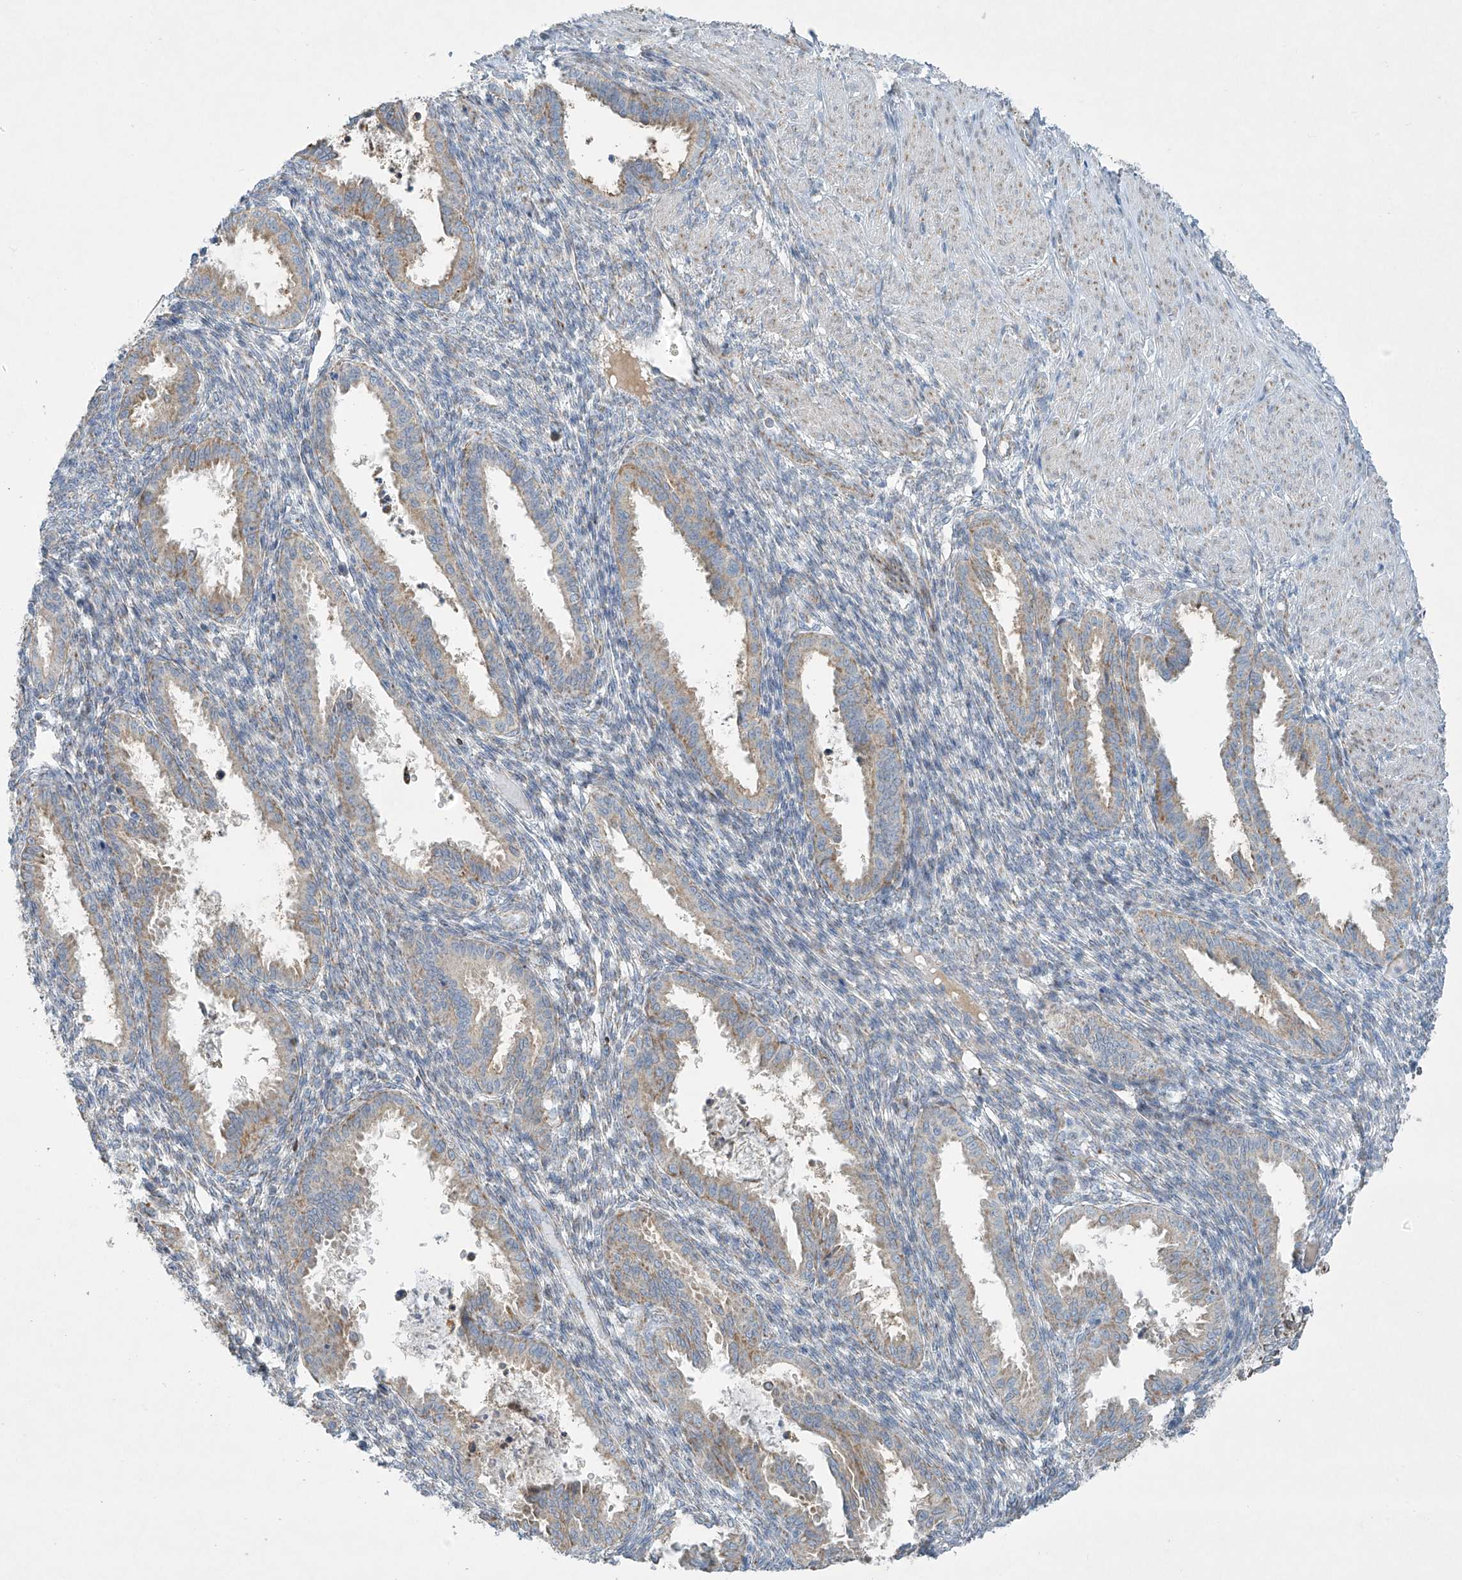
{"staining": {"intensity": "weak", "quantity": "25%-75%", "location": "cytoplasmic/membranous"}, "tissue": "endometrium", "cell_type": "Cells in endometrial stroma", "image_type": "normal", "snomed": [{"axis": "morphology", "description": "Normal tissue, NOS"}, {"axis": "topography", "description": "Endometrium"}], "caption": "Protein expression analysis of unremarkable endometrium displays weak cytoplasmic/membranous expression in approximately 25%-75% of cells in endometrial stroma. The protein of interest is shown in brown color, while the nuclei are stained blue.", "gene": "SMDT1", "patient": {"sex": "female", "age": 33}}